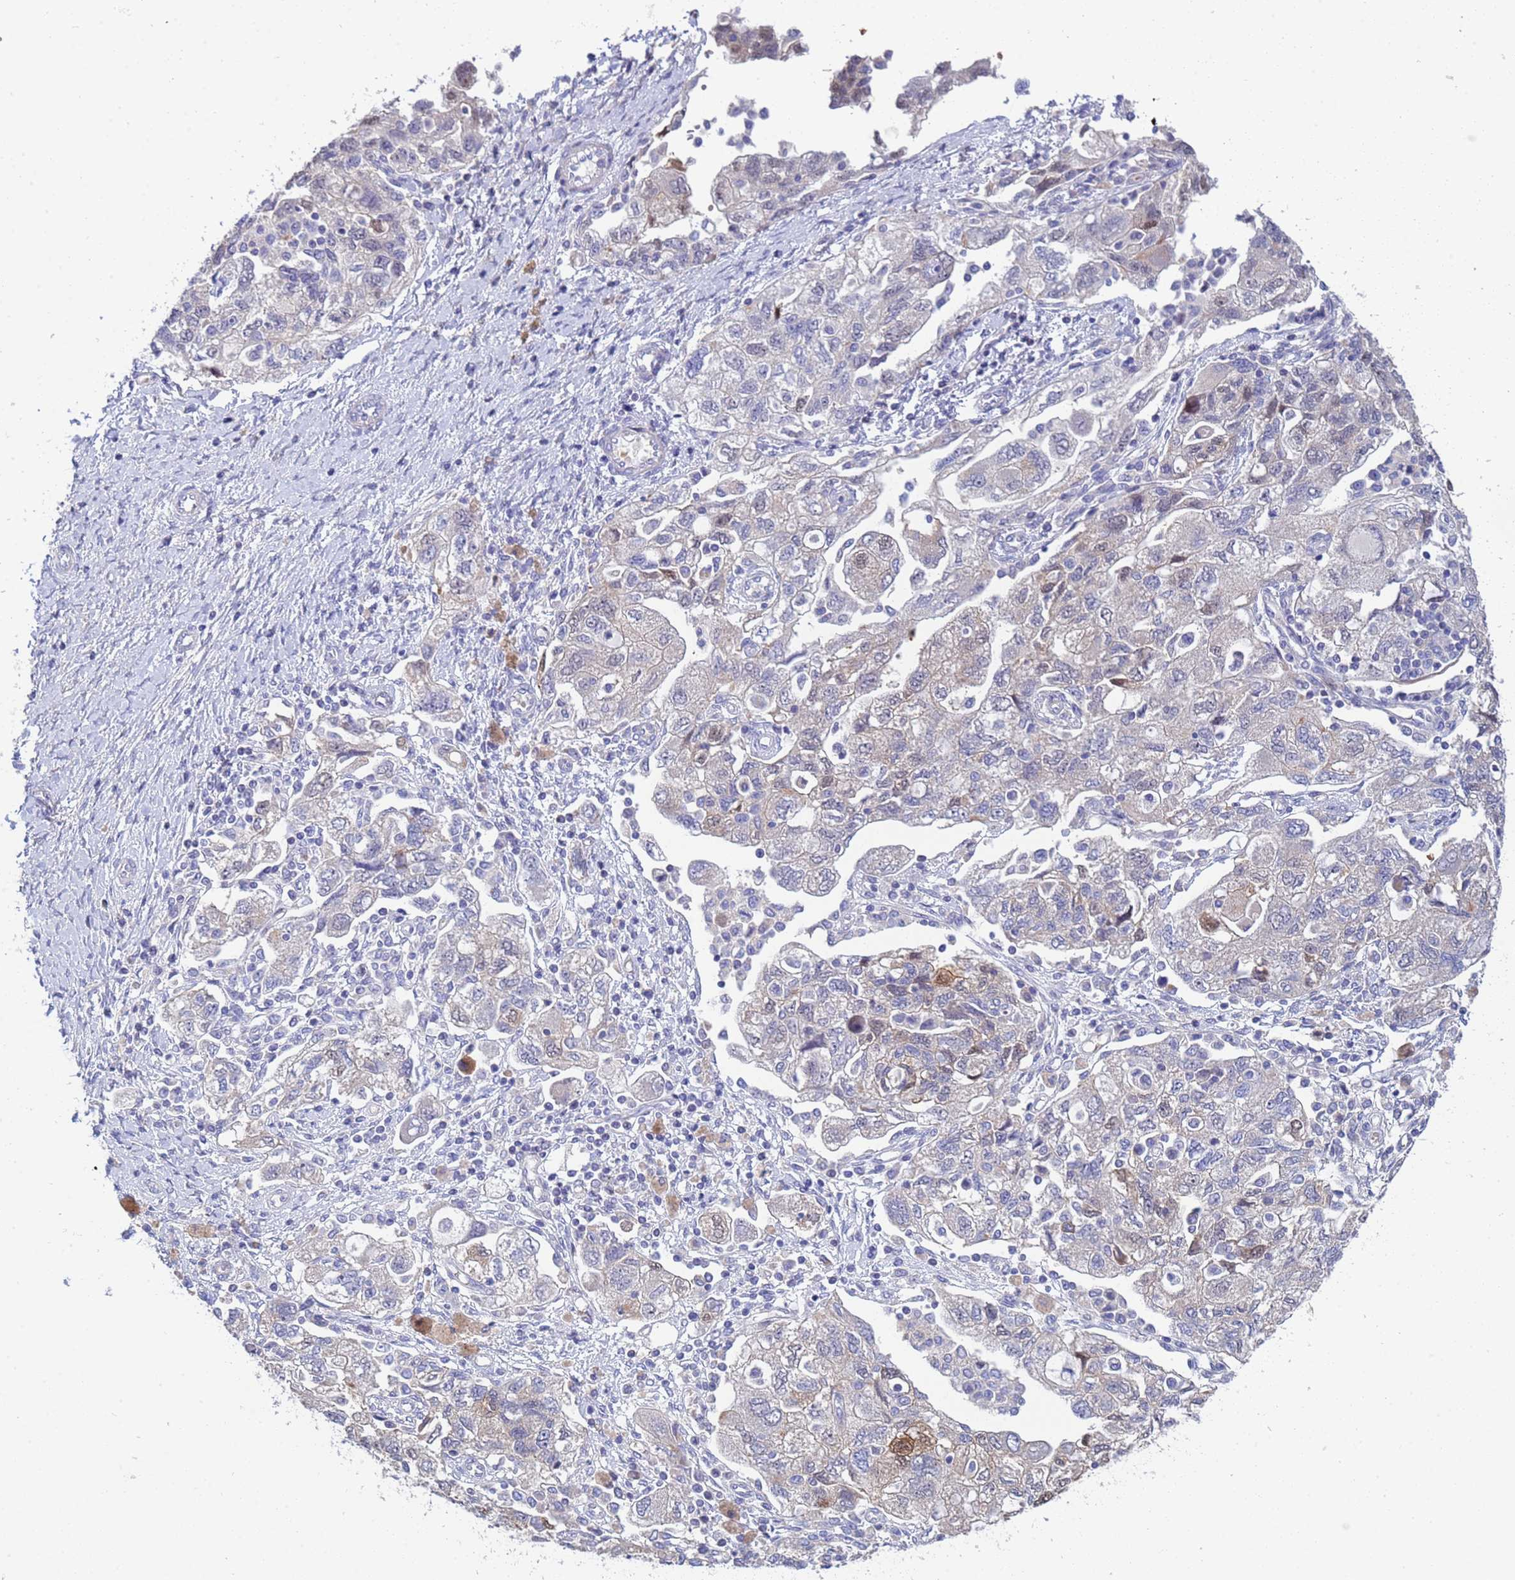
{"staining": {"intensity": "moderate", "quantity": "<25%", "location": "cytoplasmic/membranous"}, "tissue": "ovarian cancer", "cell_type": "Tumor cells", "image_type": "cancer", "snomed": [{"axis": "morphology", "description": "Carcinoma, NOS"}, {"axis": "morphology", "description": "Cystadenocarcinoma, serous, NOS"}, {"axis": "topography", "description": "Ovary"}], "caption": "Ovarian serous cystadenocarcinoma stained for a protein shows moderate cytoplasmic/membranous positivity in tumor cells.", "gene": "PPP6R1", "patient": {"sex": "female", "age": 69}}